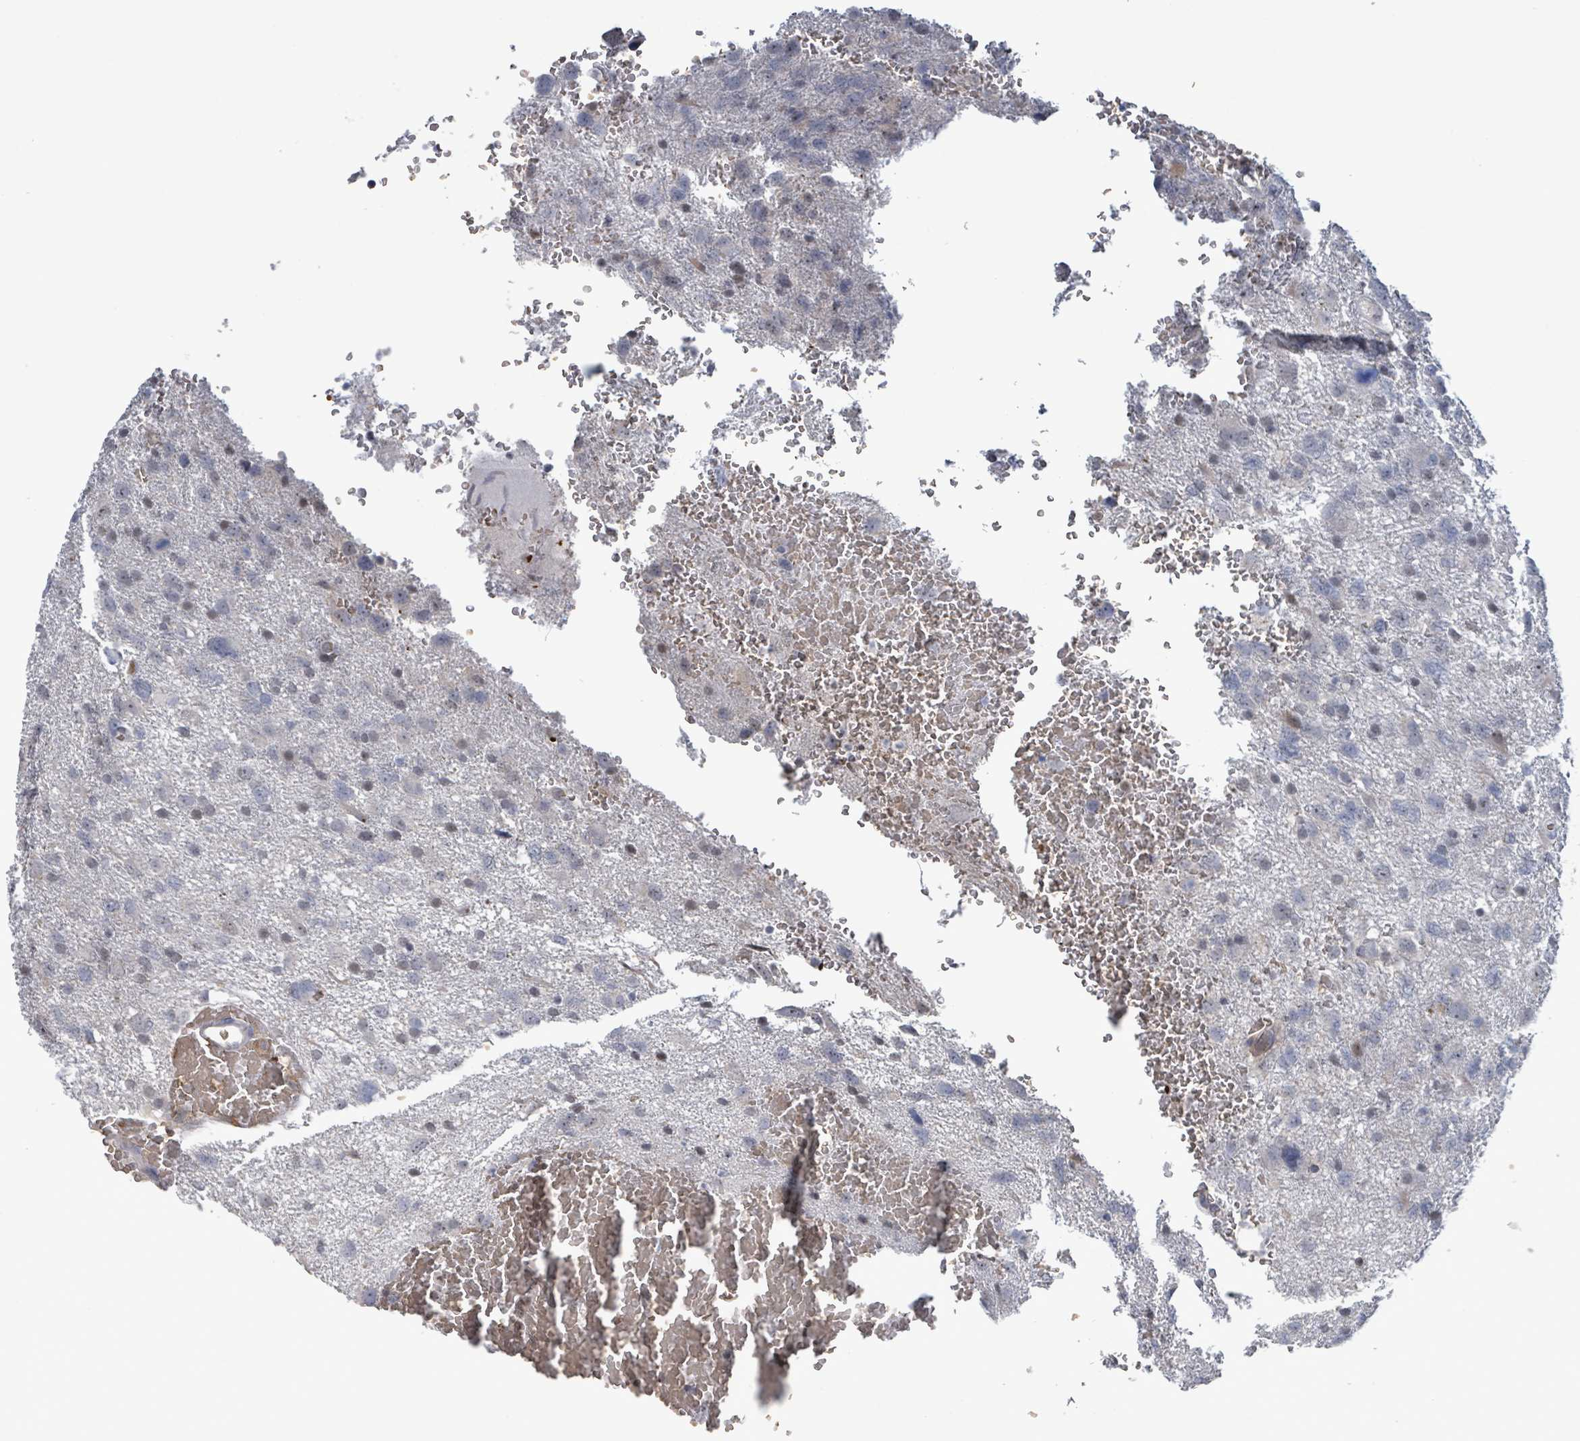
{"staining": {"intensity": "weak", "quantity": "<25%", "location": "nuclear"}, "tissue": "glioma", "cell_type": "Tumor cells", "image_type": "cancer", "snomed": [{"axis": "morphology", "description": "Glioma, malignant, High grade"}, {"axis": "topography", "description": "Brain"}], "caption": "Immunohistochemistry (IHC) photomicrograph of glioma stained for a protein (brown), which demonstrates no expression in tumor cells. (DAB (3,3'-diaminobenzidine) immunohistochemistry (IHC) with hematoxylin counter stain).", "gene": "SEBOX", "patient": {"sex": "male", "age": 61}}